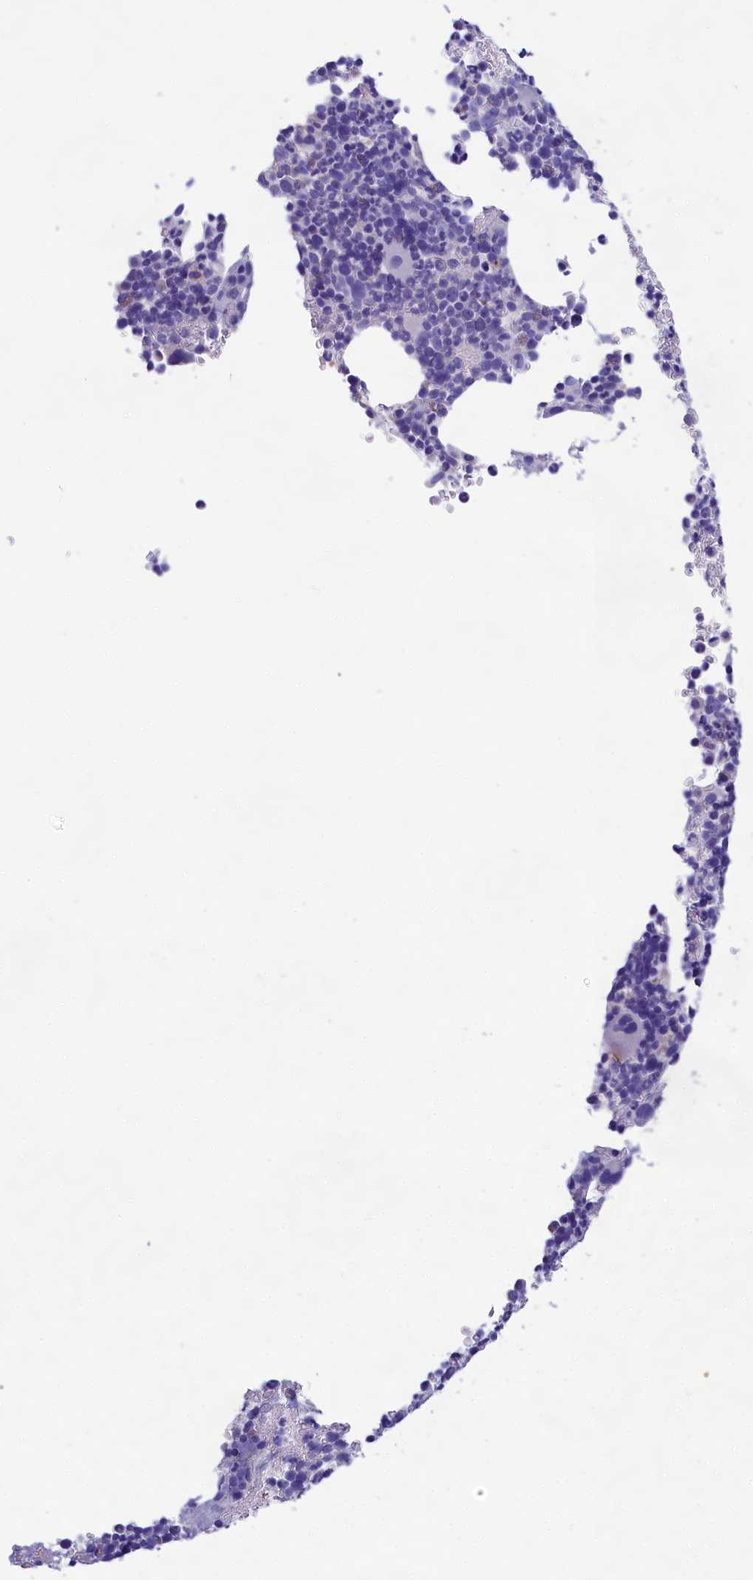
{"staining": {"intensity": "negative", "quantity": "none", "location": "none"}, "tissue": "bone marrow", "cell_type": "Hematopoietic cells", "image_type": "normal", "snomed": [{"axis": "morphology", "description": "Normal tissue, NOS"}, {"axis": "topography", "description": "Bone marrow"}], "caption": "Image shows no protein staining in hematopoietic cells of unremarkable bone marrow. Brightfield microscopy of immunohistochemistry (IHC) stained with DAB (brown) and hematoxylin (blue), captured at high magnification.", "gene": "SULT2A1", "patient": {"sex": "female", "age": 82}}